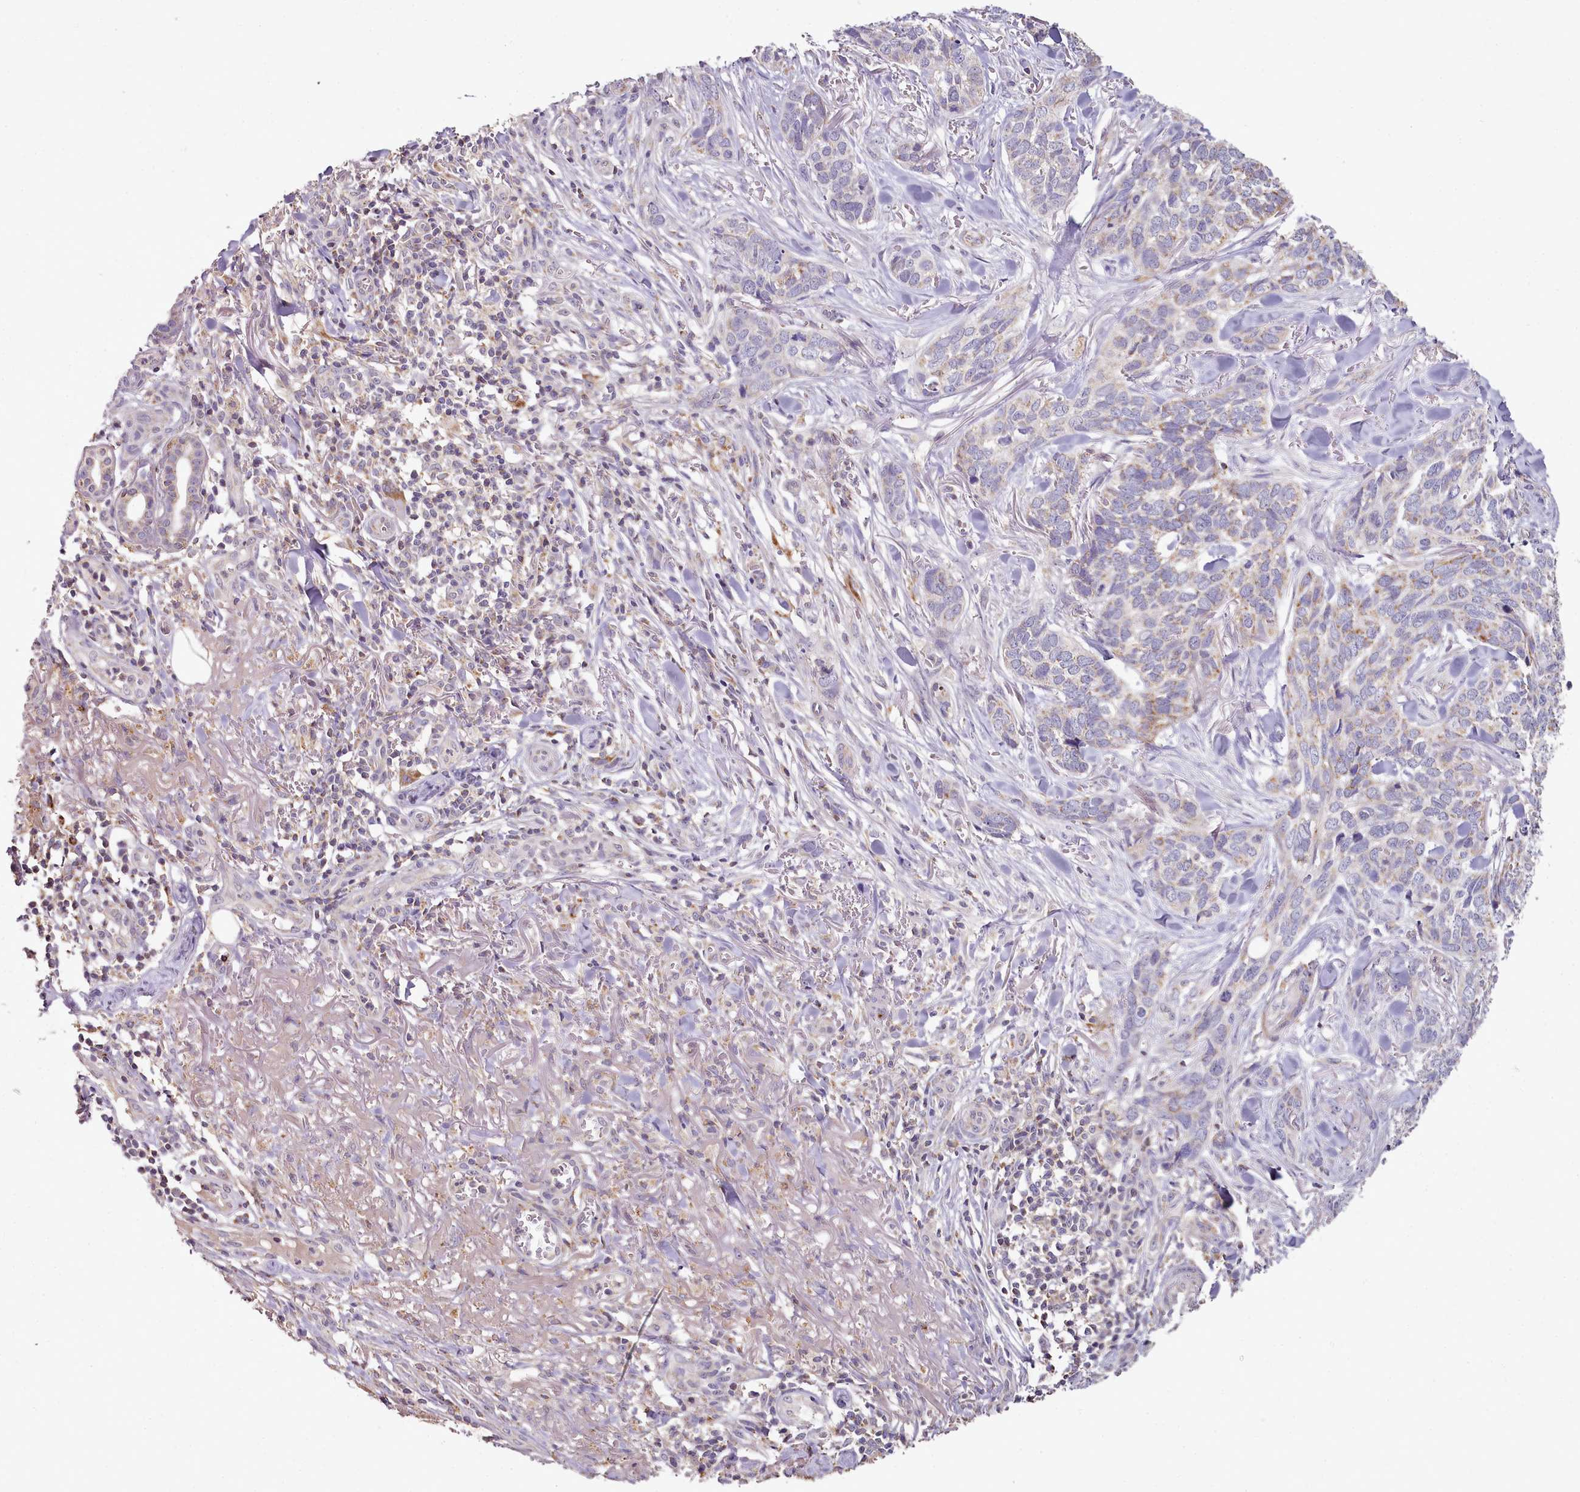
{"staining": {"intensity": "weak", "quantity": "<25%", "location": "cytoplasmic/membranous"}, "tissue": "skin cancer", "cell_type": "Tumor cells", "image_type": "cancer", "snomed": [{"axis": "morphology", "description": "Basal cell carcinoma"}, {"axis": "topography", "description": "Skin"}], "caption": "Skin basal cell carcinoma was stained to show a protein in brown. There is no significant positivity in tumor cells.", "gene": "ACSS1", "patient": {"sex": "male", "age": 86}}